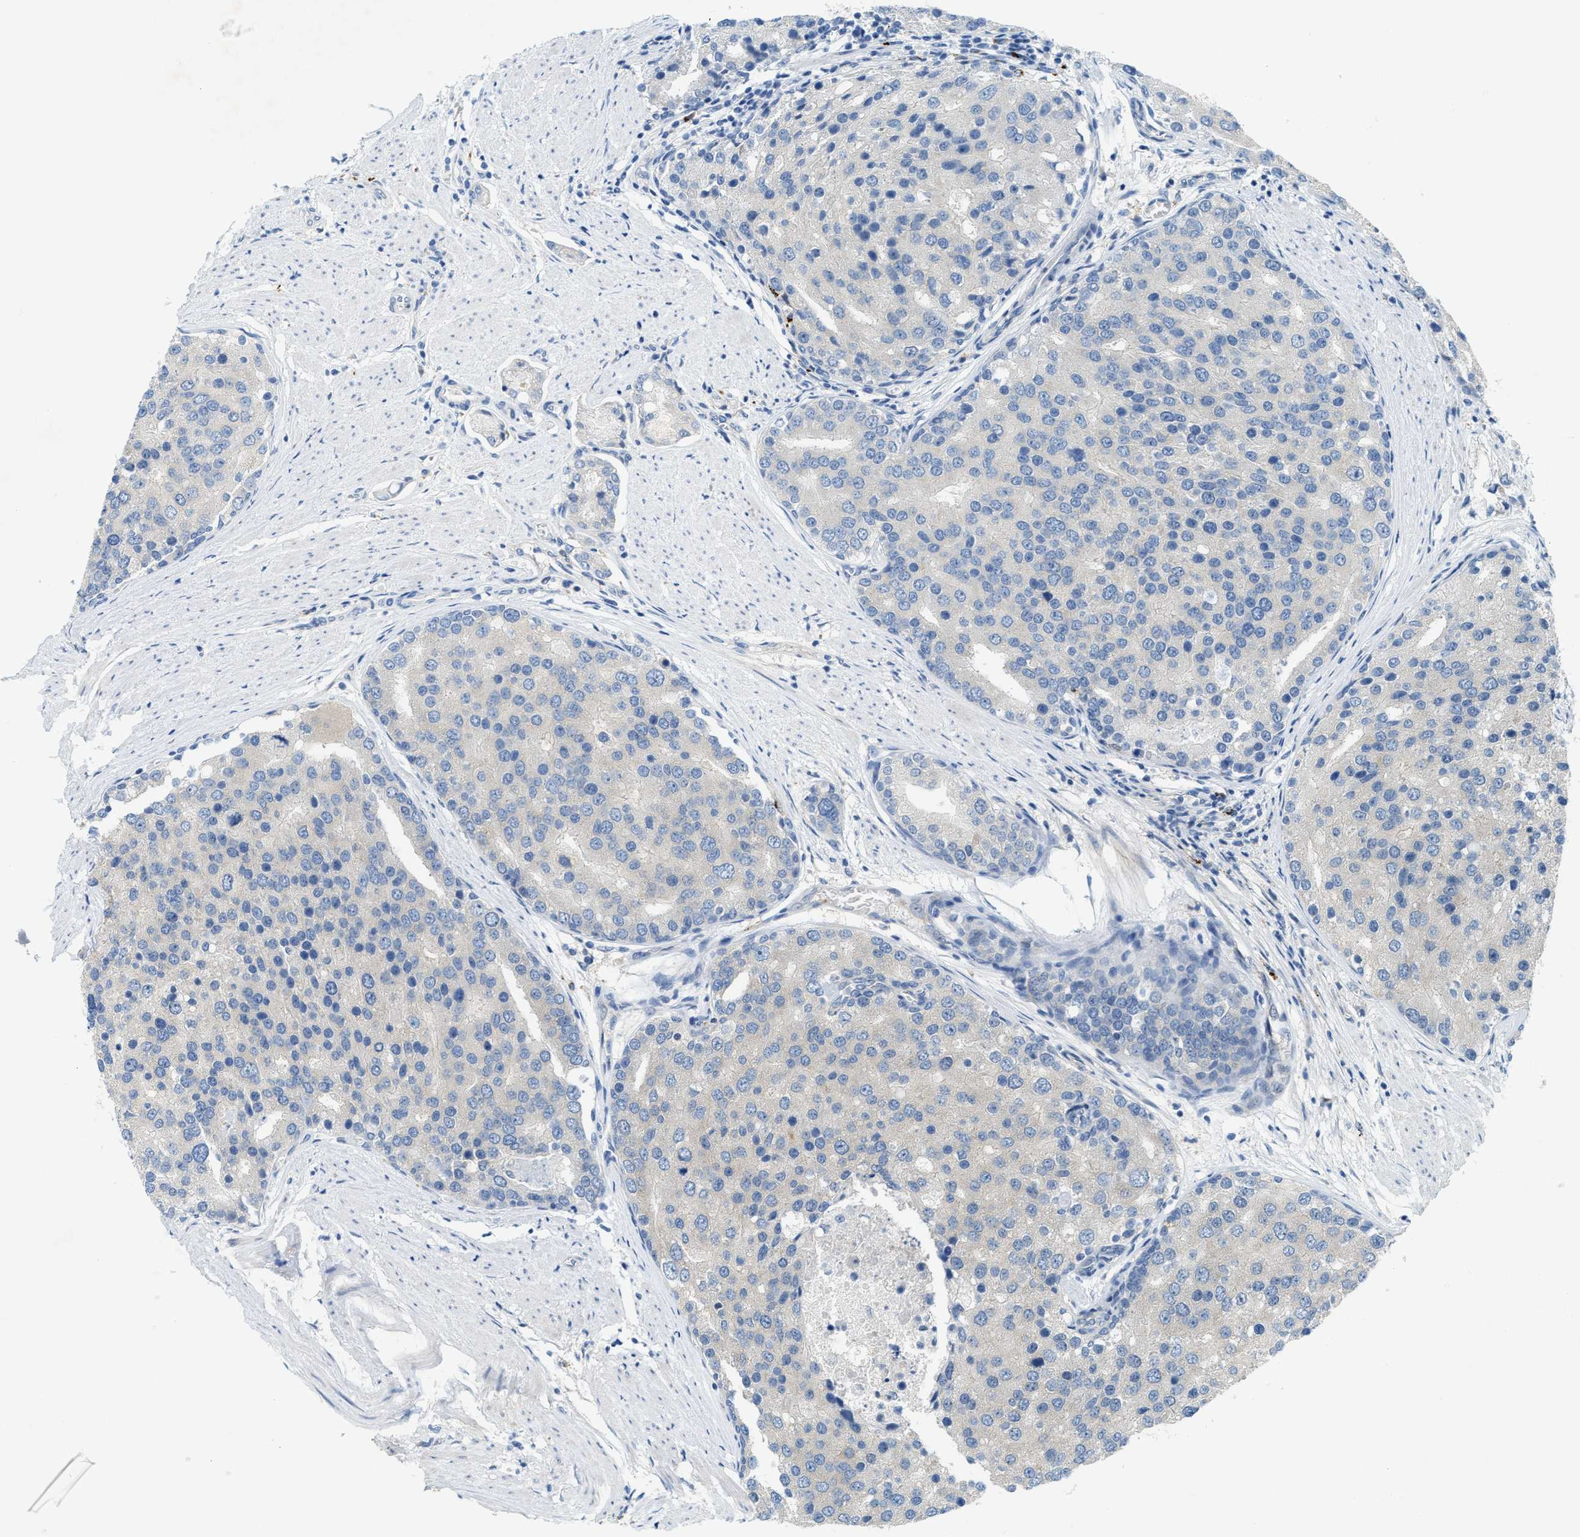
{"staining": {"intensity": "negative", "quantity": "none", "location": "none"}, "tissue": "prostate cancer", "cell_type": "Tumor cells", "image_type": "cancer", "snomed": [{"axis": "morphology", "description": "Adenocarcinoma, High grade"}, {"axis": "topography", "description": "Prostate"}], "caption": "The photomicrograph demonstrates no staining of tumor cells in prostate cancer (high-grade adenocarcinoma).", "gene": "KLHDC10", "patient": {"sex": "male", "age": 50}}